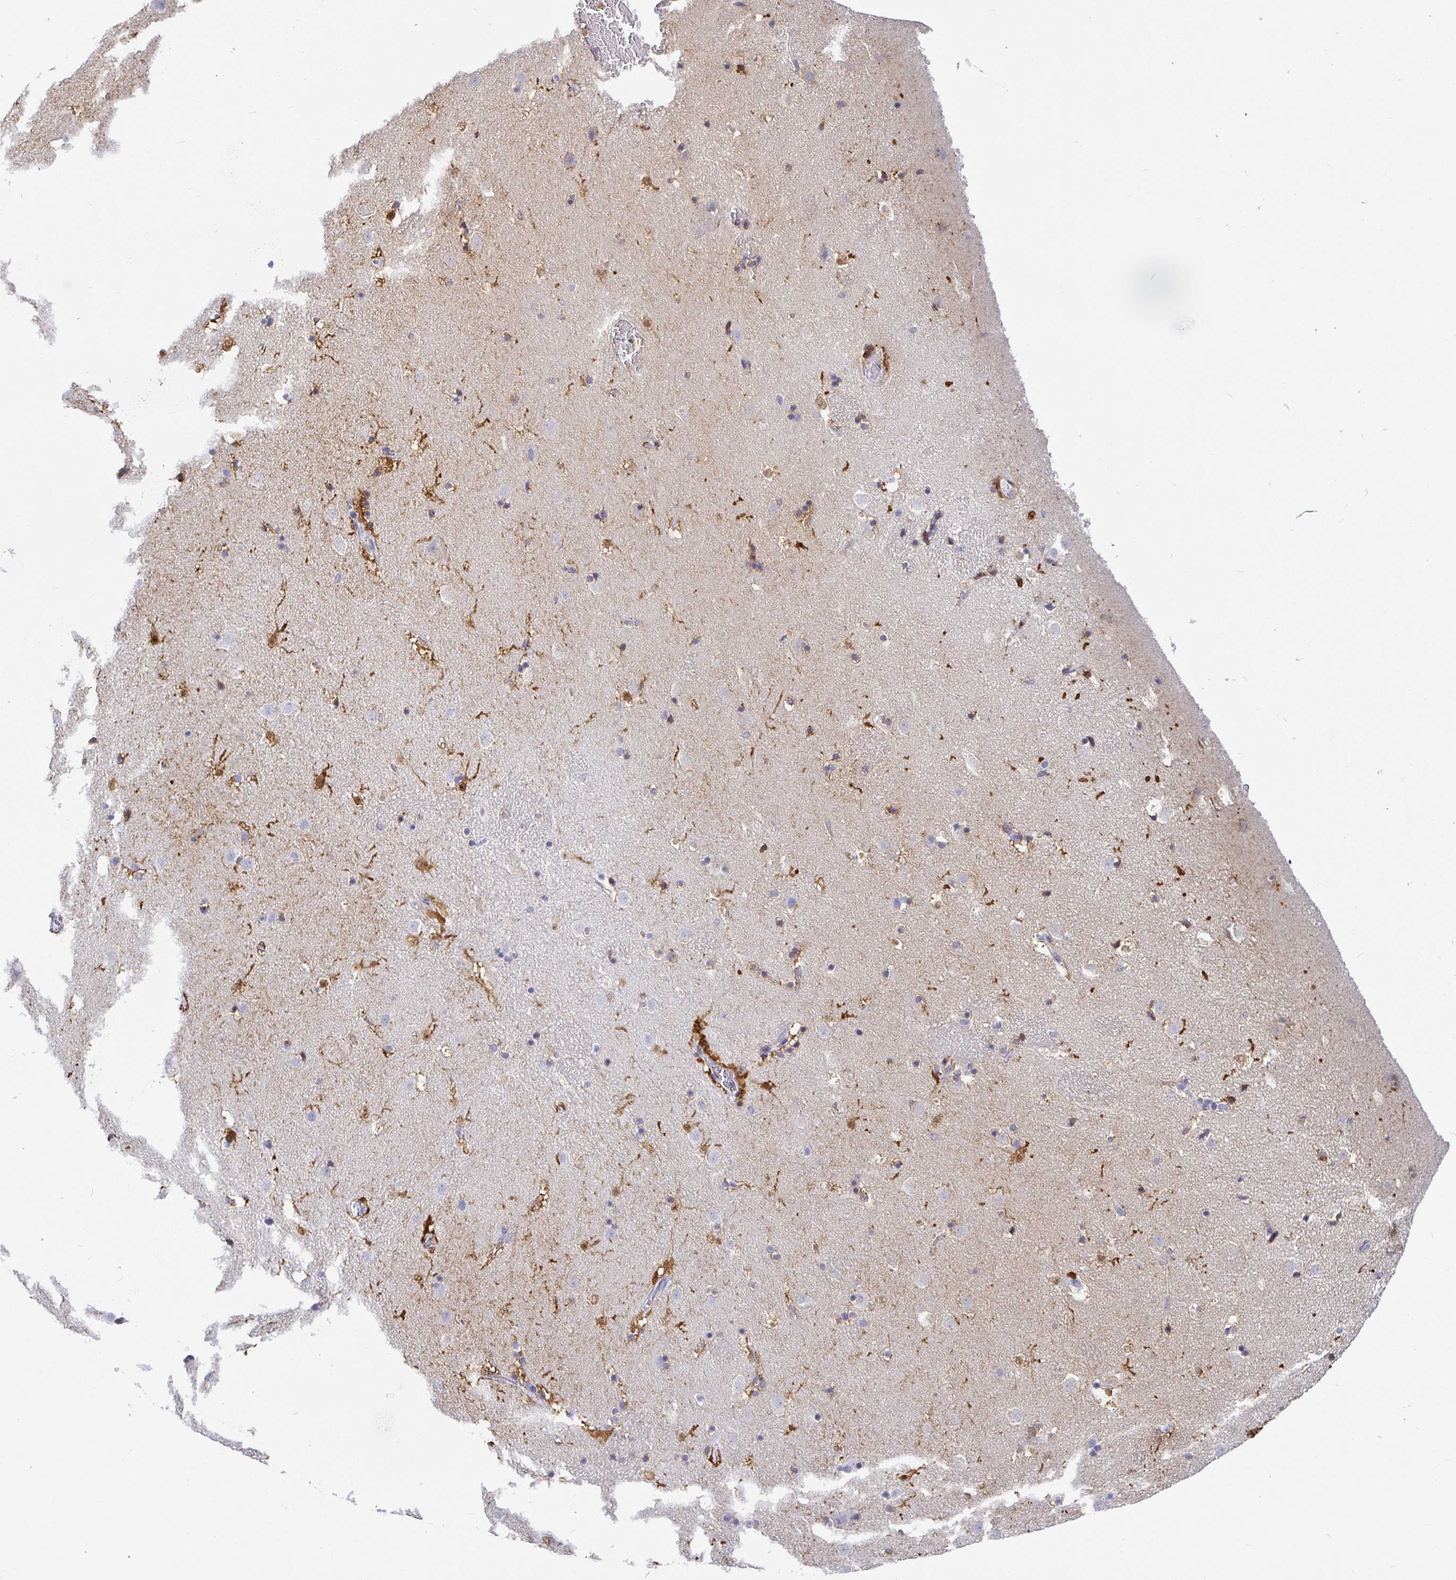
{"staining": {"intensity": "moderate", "quantity": "<25%", "location": "cytoplasmic/membranous"}, "tissue": "caudate", "cell_type": "Glial cells", "image_type": "normal", "snomed": [{"axis": "morphology", "description": "Normal tissue, NOS"}, {"axis": "topography", "description": "Lateral ventricle wall"}], "caption": "This photomicrograph reveals immunohistochemistry (IHC) staining of unremarkable caudate, with low moderate cytoplasmic/membranous positivity in approximately <25% of glial cells.", "gene": "TMEM241", "patient": {"sex": "male", "age": 37}}